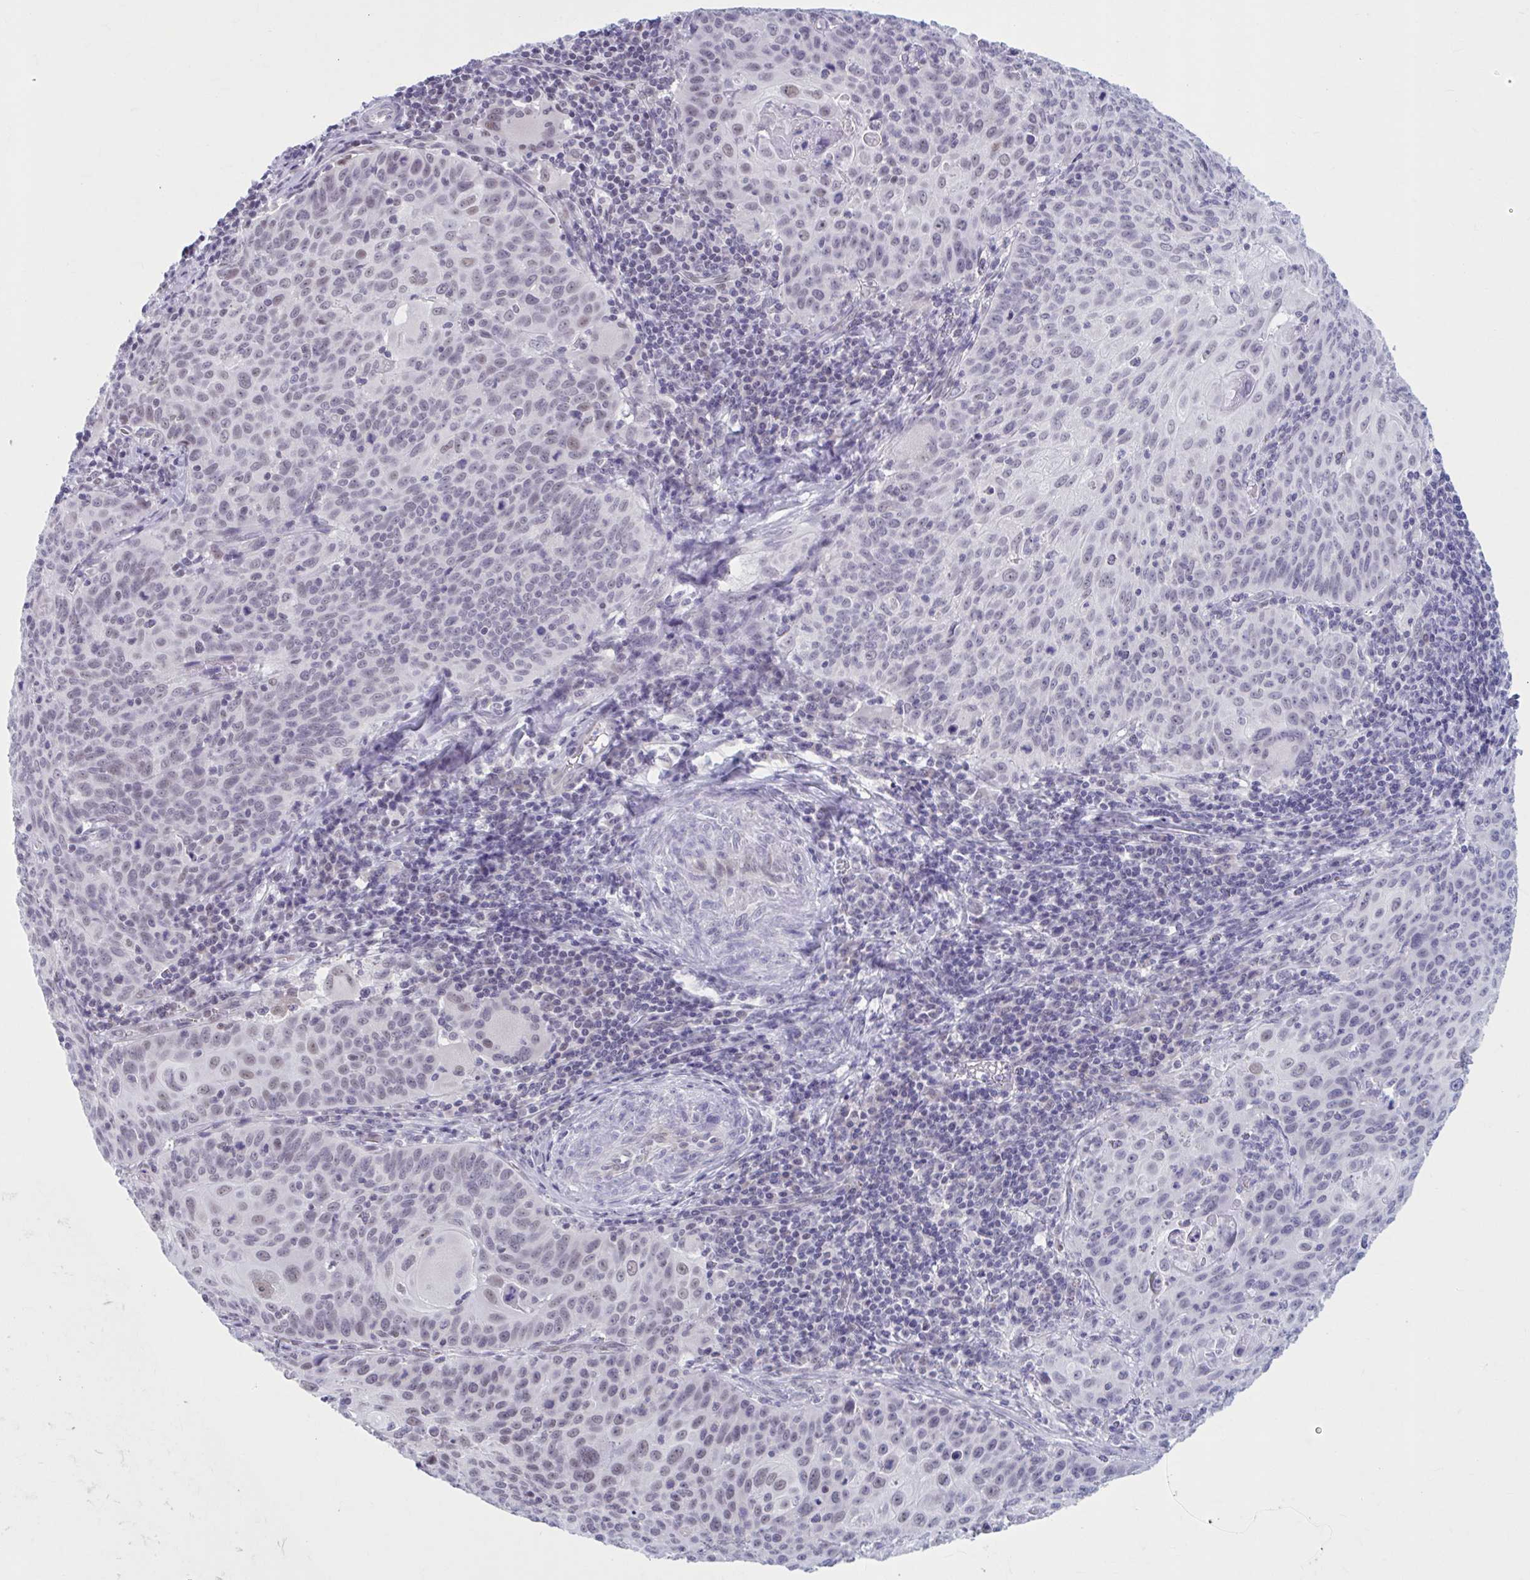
{"staining": {"intensity": "weak", "quantity": "25%-75%", "location": "nuclear"}, "tissue": "cervical cancer", "cell_type": "Tumor cells", "image_type": "cancer", "snomed": [{"axis": "morphology", "description": "Squamous cell carcinoma, NOS"}, {"axis": "topography", "description": "Cervix"}], "caption": "There is low levels of weak nuclear expression in tumor cells of cervical cancer (squamous cell carcinoma), as demonstrated by immunohistochemical staining (brown color).", "gene": "CCDC105", "patient": {"sex": "female", "age": 65}}